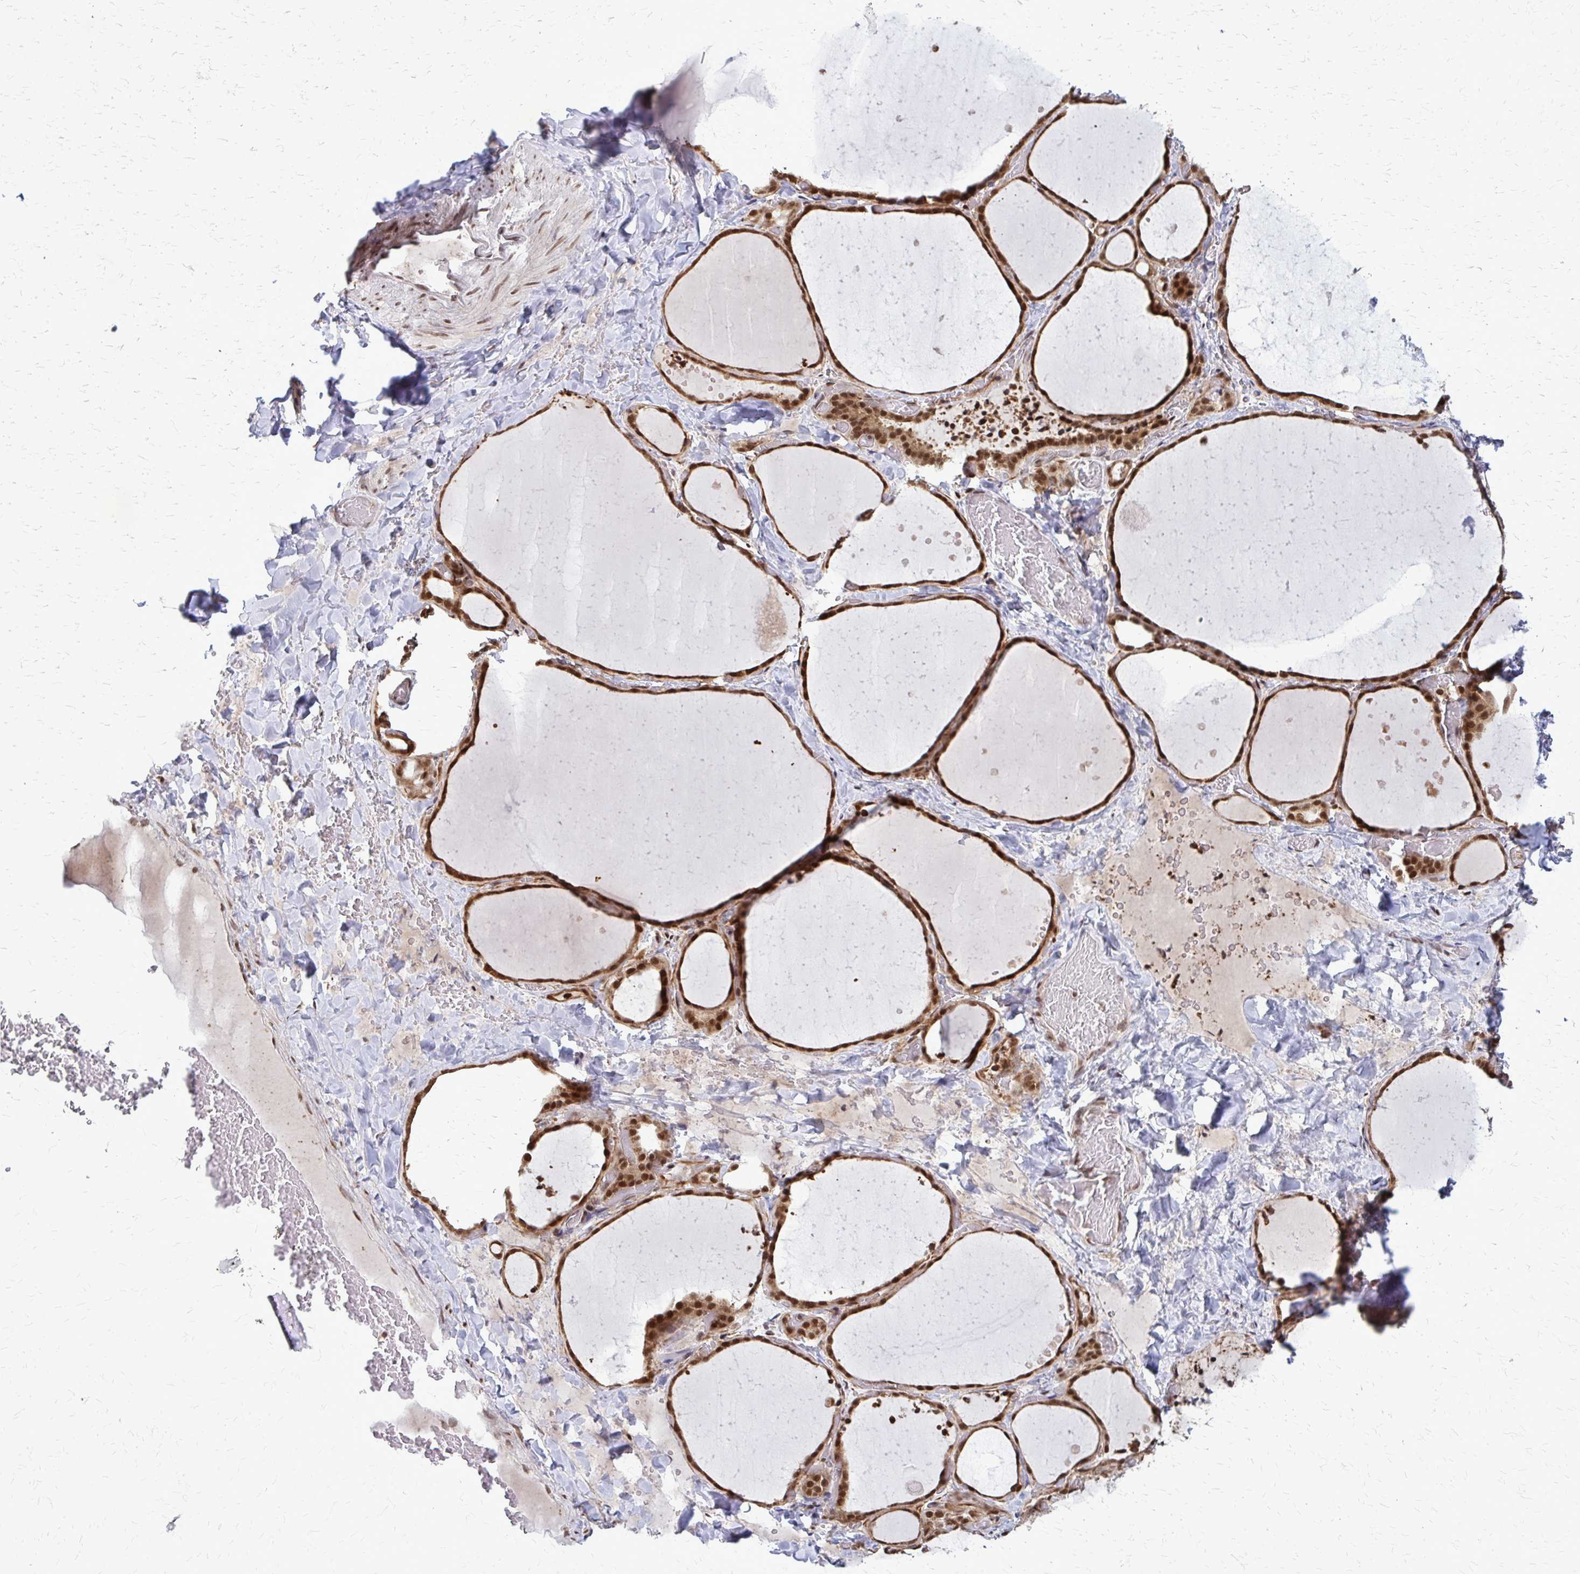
{"staining": {"intensity": "strong", "quantity": ">75%", "location": "cytoplasmic/membranous,nuclear"}, "tissue": "thyroid gland", "cell_type": "Glandular cells", "image_type": "normal", "snomed": [{"axis": "morphology", "description": "Normal tissue, NOS"}, {"axis": "topography", "description": "Thyroid gland"}], "caption": "This image shows immunohistochemistry staining of benign thyroid gland, with high strong cytoplasmic/membranous,nuclear positivity in approximately >75% of glandular cells.", "gene": "HDAC3", "patient": {"sex": "female", "age": 36}}